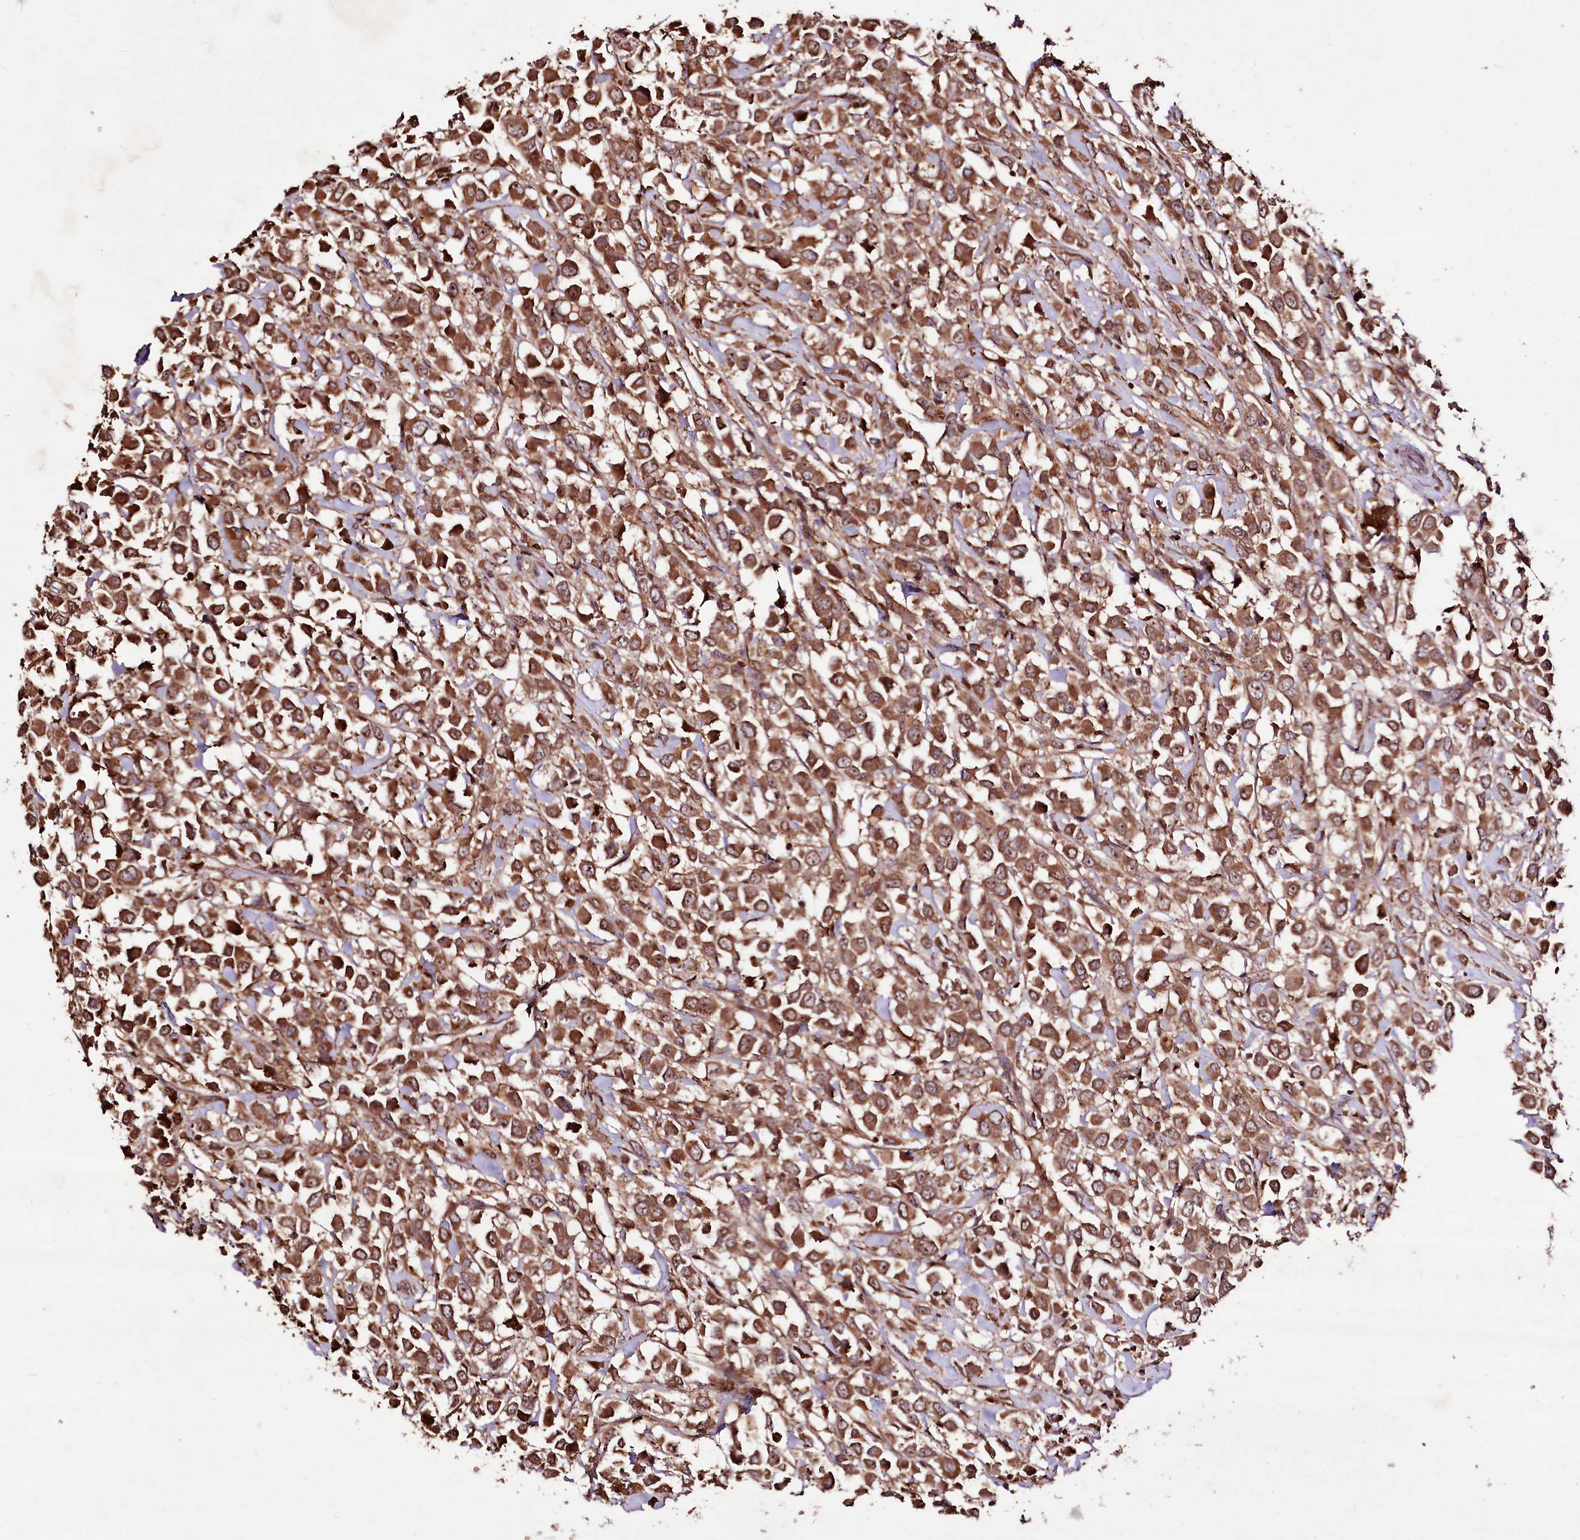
{"staining": {"intensity": "moderate", "quantity": ">75%", "location": "cytoplasmic/membranous"}, "tissue": "breast cancer", "cell_type": "Tumor cells", "image_type": "cancer", "snomed": [{"axis": "morphology", "description": "Duct carcinoma"}, {"axis": "topography", "description": "Breast"}], "caption": "Immunohistochemical staining of human infiltrating ductal carcinoma (breast) demonstrates medium levels of moderate cytoplasmic/membranous staining in about >75% of tumor cells. Nuclei are stained in blue.", "gene": "FAM53B", "patient": {"sex": "female", "age": 61}}